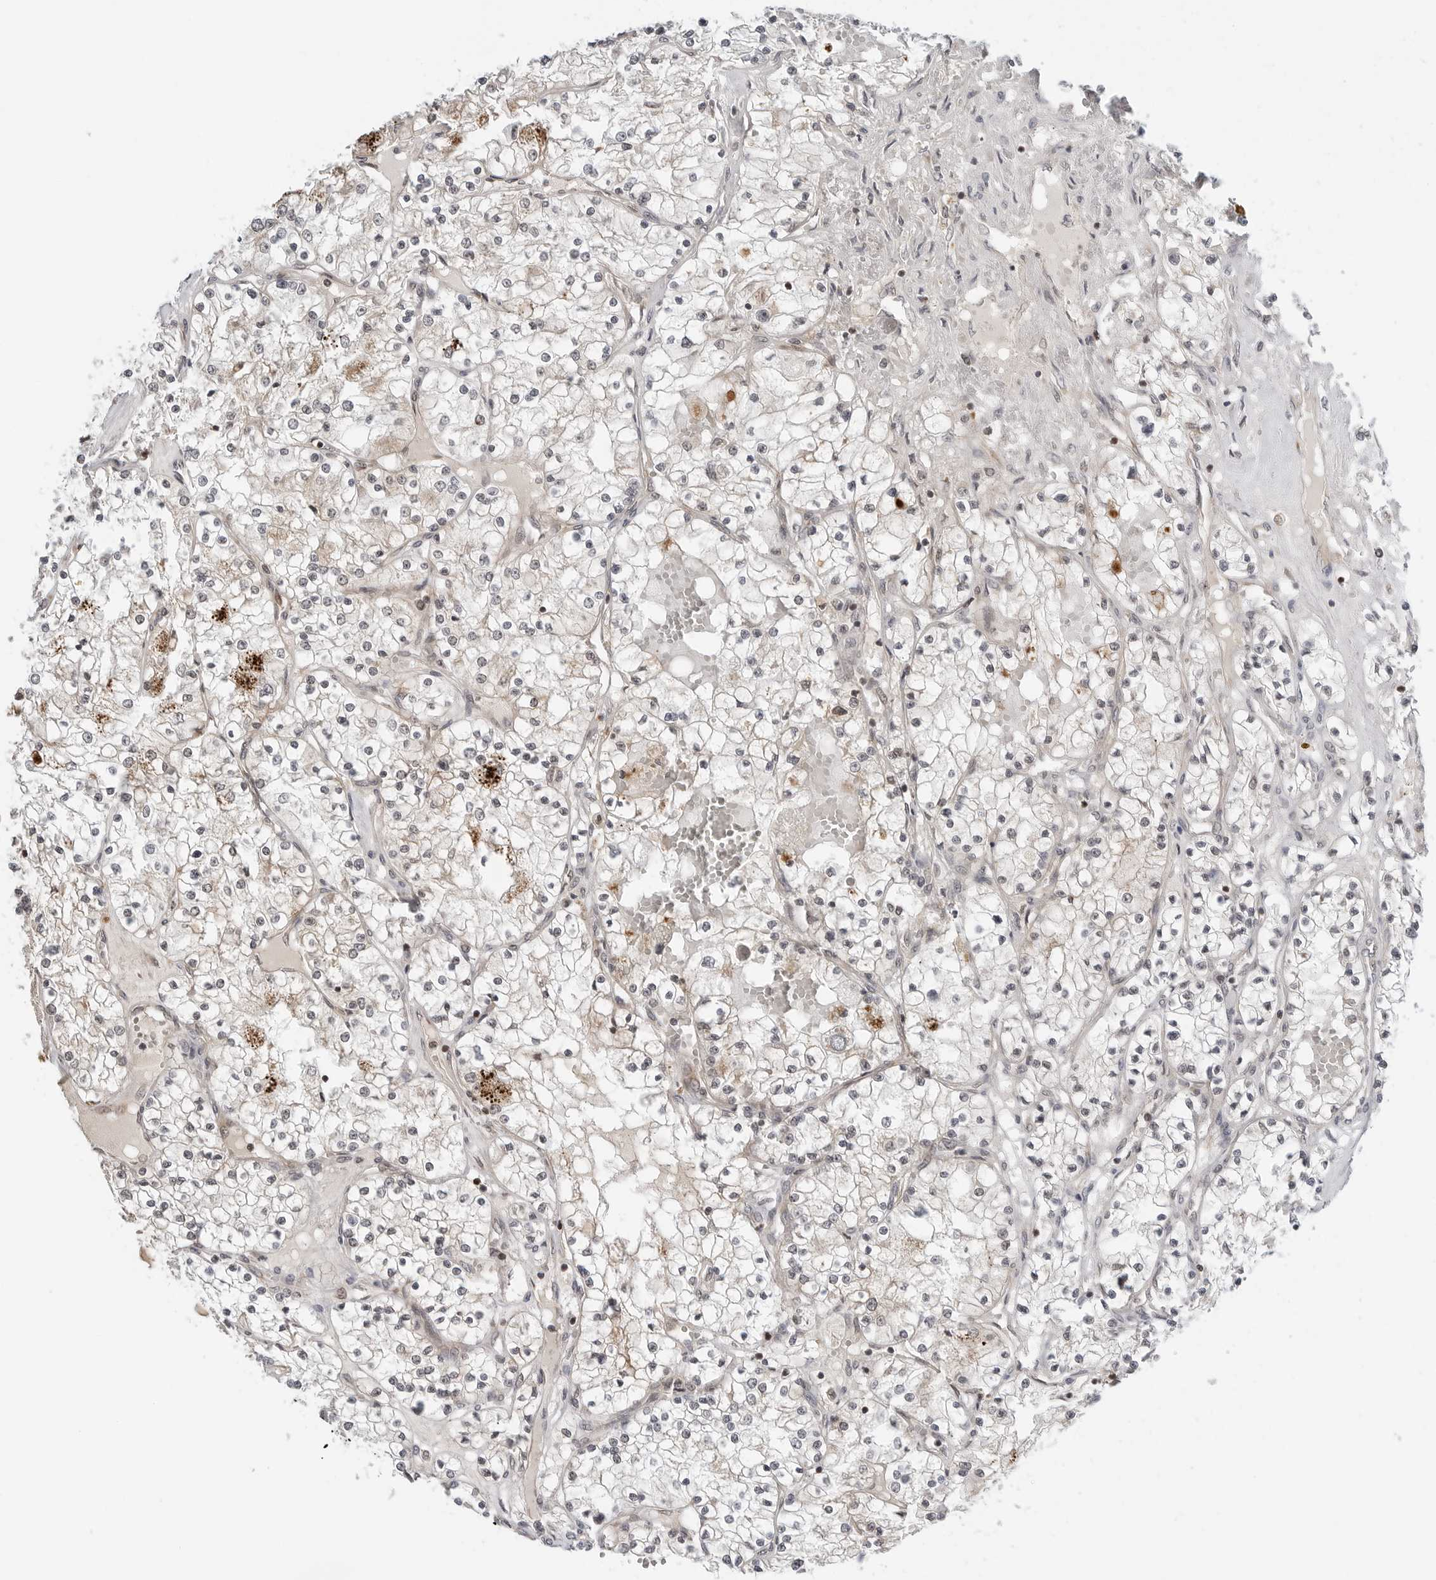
{"staining": {"intensity": "negative", "quantity": "none", "location": "none"}, "tissue": "renal cancer", "cell_type": "Tumor cells", "image_type": "cancer", "snomed": [{"axis": "morphology", "description": "Normal tissue, NOS"}, {"axis": "morphology", "description": "Adenocarcinoma, NOS"}, {"axis": "topography", "description": "Kidney"}], "caption": "Immunohistochemical staining of renal adenocarcinoma shows no significant positivity in tumor cells.", "gene": "PEX2", "patient": {"sex": "male", "age": 68}}